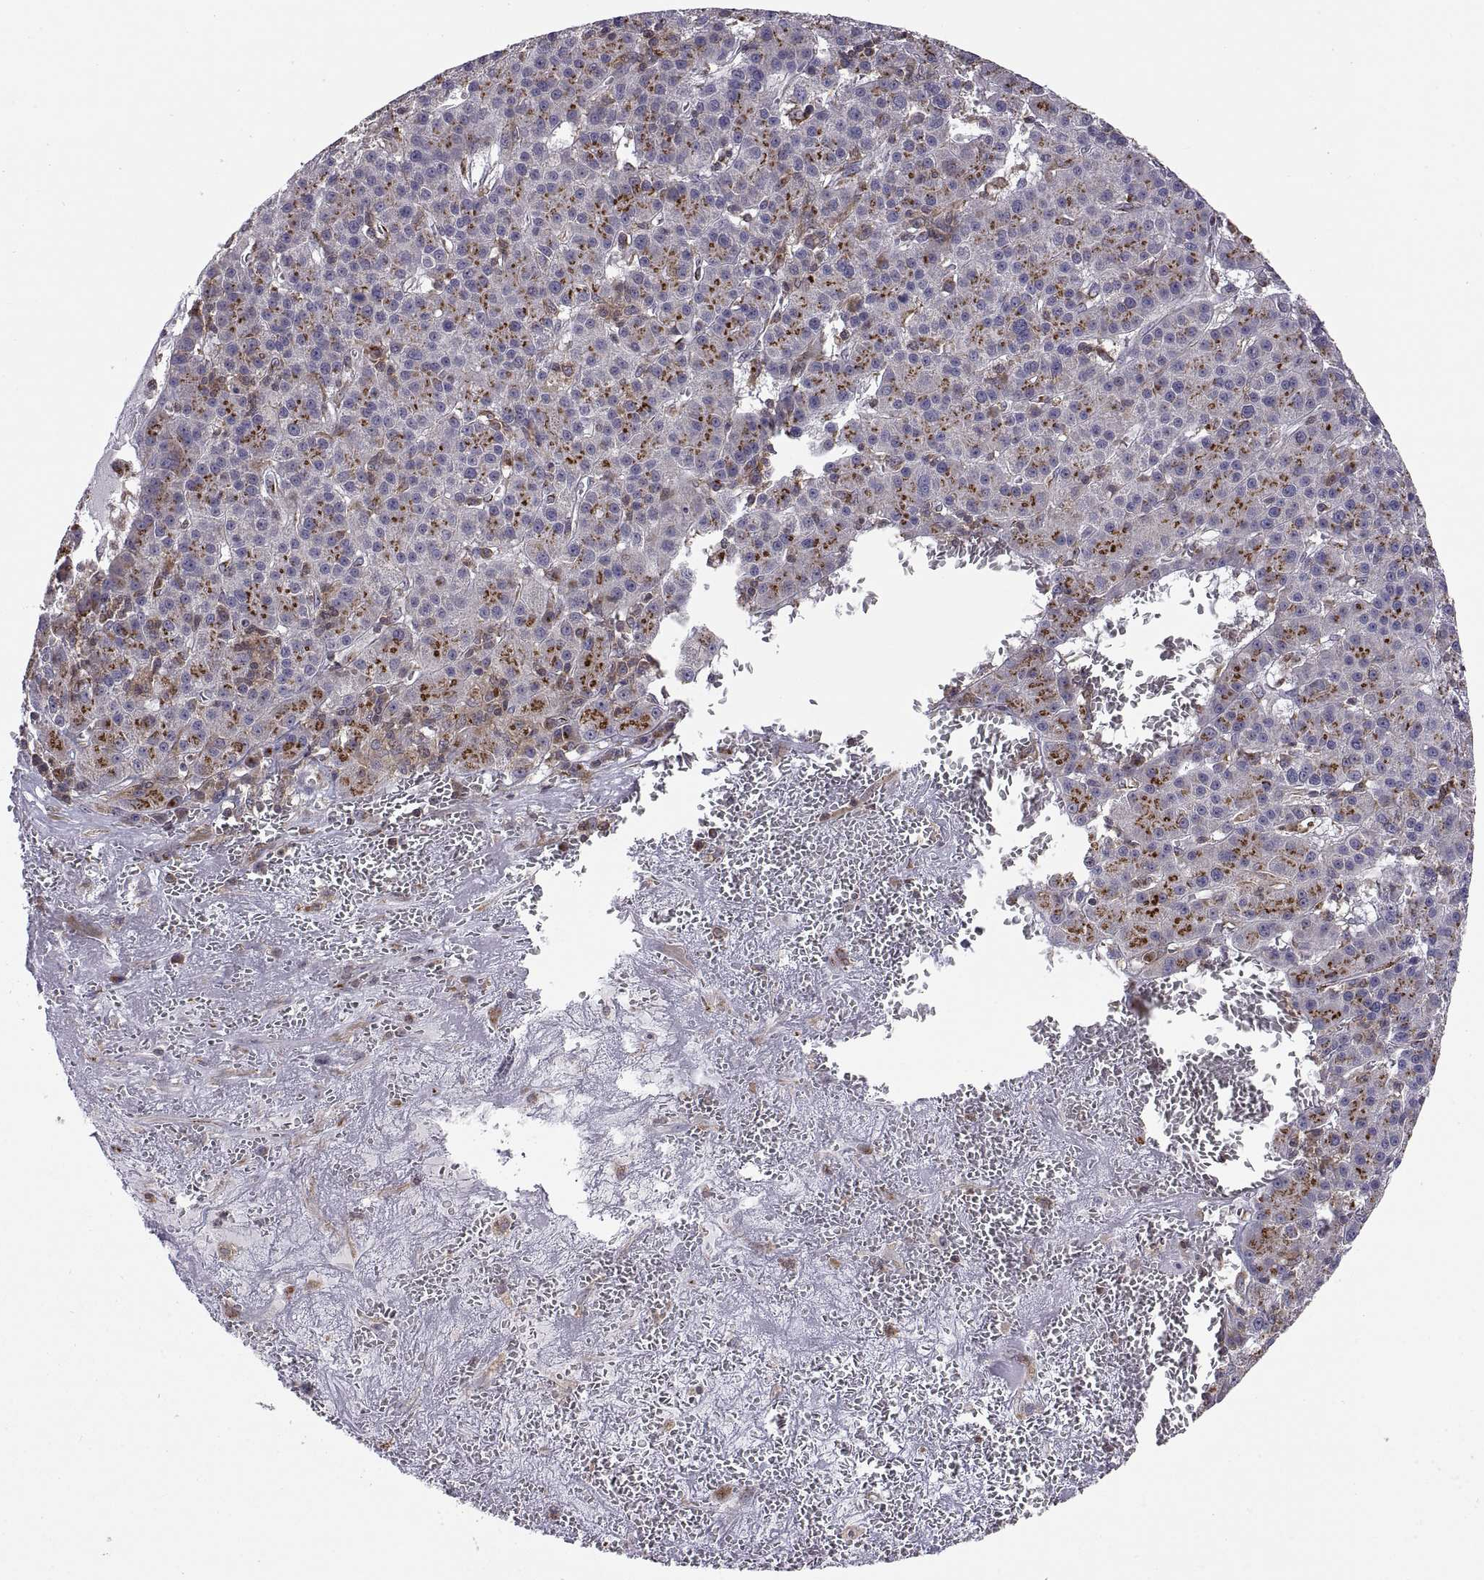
{"staining": {"intensity": "strong", "quantity": ">75%", "location": "cytoplasmic/membranous"}, "tissue": "liver cancer", "cell_type": "Tumor cells", "image_type": "cancer", "snomed": [{"axis": "morphology", "description": "Carcinoma, Hepatocellular, NOS"}, {"axis": "topography", "description": "Liver"}], "caption": "This histopathology image reveals liver cancer stained with IHC to label a protein in brown. The cytoplasmic/membranous of tumor cells show strong positivity for the protein. Nuclei are counter-stained blue.", "gene": "ACAP1", "patient": {"sex": "female", "age": 60}}